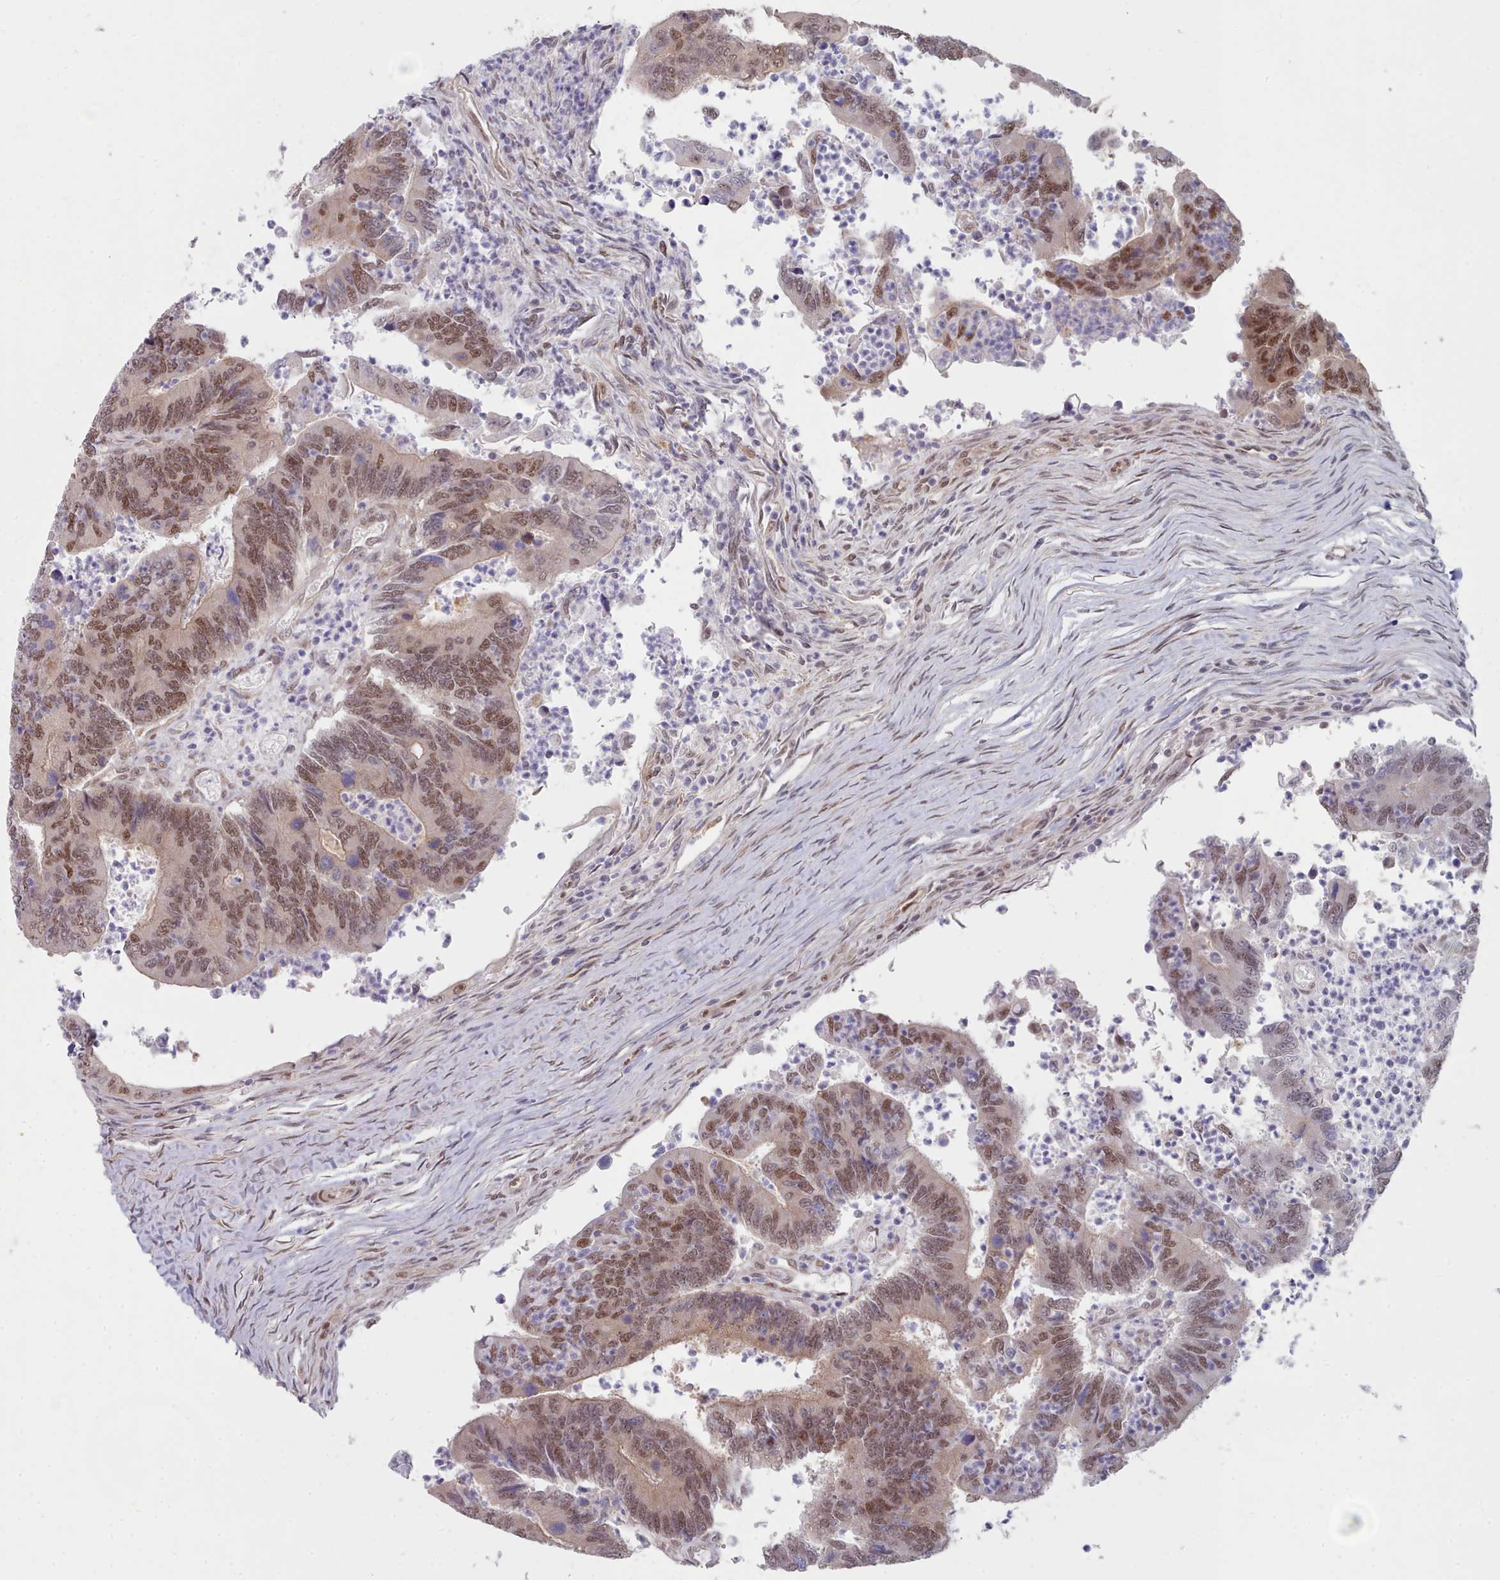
{"staining": {"intensity": "moderate", "quantity": ">75%", "location": "nuclear"}, "tissue": "colorectal cancer", "cell_type": "Tumor cells", "image_type": "cancer", "snomed": [{"axis": "morphology", "description": "Adenocarcinoma, NOS"}, {"axis": "topography", "description": "Colon"}], "caption": "This image shows immunohistochemistry staining of human colorectal cancer, with medium moderate nuclear expression in about >75% of tumor cells.", "gene": "CES3", "patient": {"sex": "female", "age": 67}}